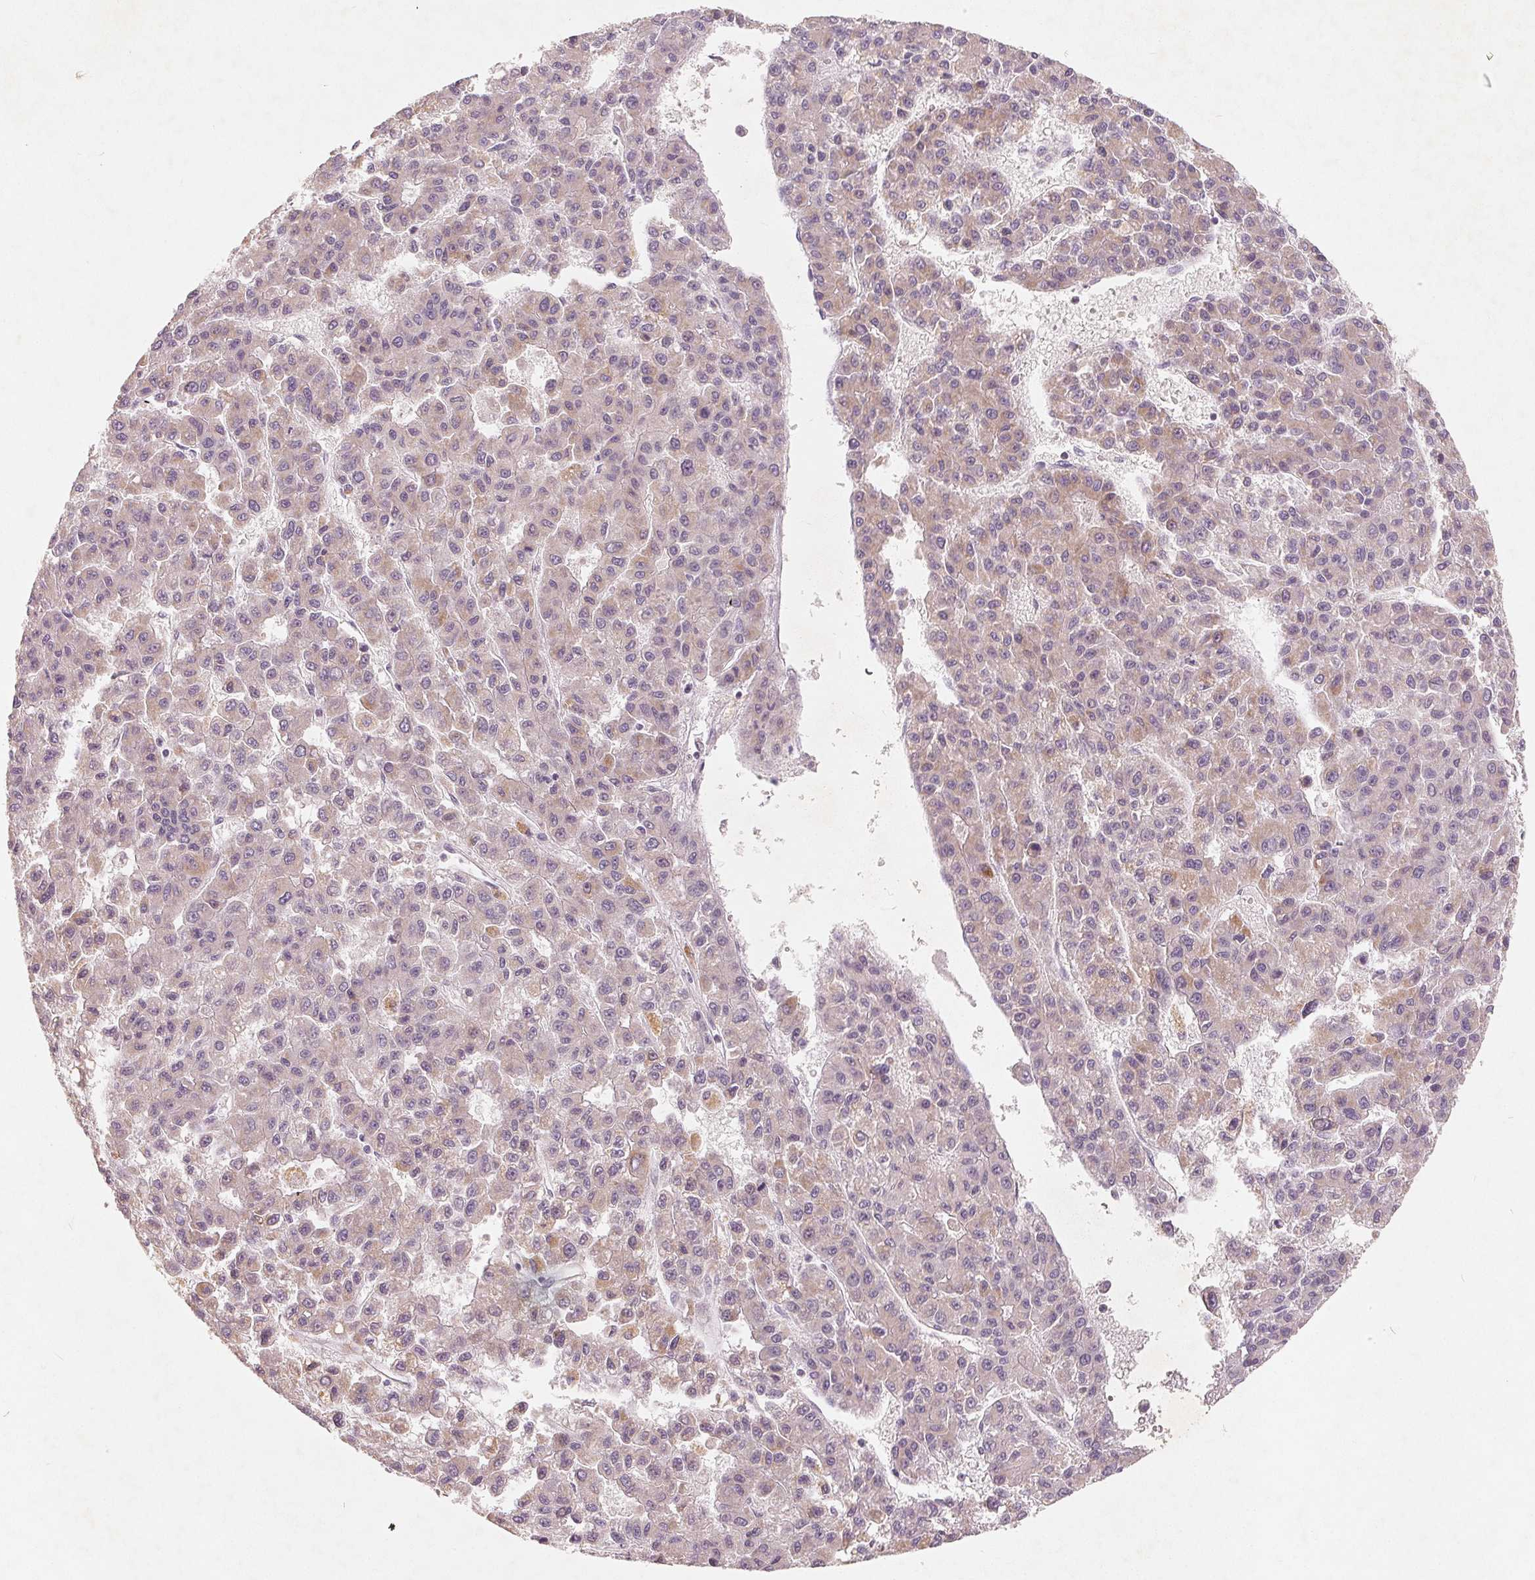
{"staining": {"intensity": "weak", "quantity": "25%-75%", "location": "cytoplasmic/membranous"}, "tissue": "liver cancer", "cell_type": "Tumor cells", "image_type": "cancer", "snomed": [{"axis": "morphology", "description": "Carcinoma, Hepatocellular, NOS"}, {"axis": "topography", "description": "Liver"}], "caption": "Brown immunohistochemical staining in human liver cancer (hepatocellular carcinoma) shows weak cytoplasmic/membranous expression in about 25%-75% of tumor cells. The staining is performed using DAB (3,3'-diaminobenzidine) brown chromogen to label protein expression. The nuclei are counter-stained blue using hematoxylin.", "gene": "GHITM", "patient": {"sex": "male", "age": 70}}